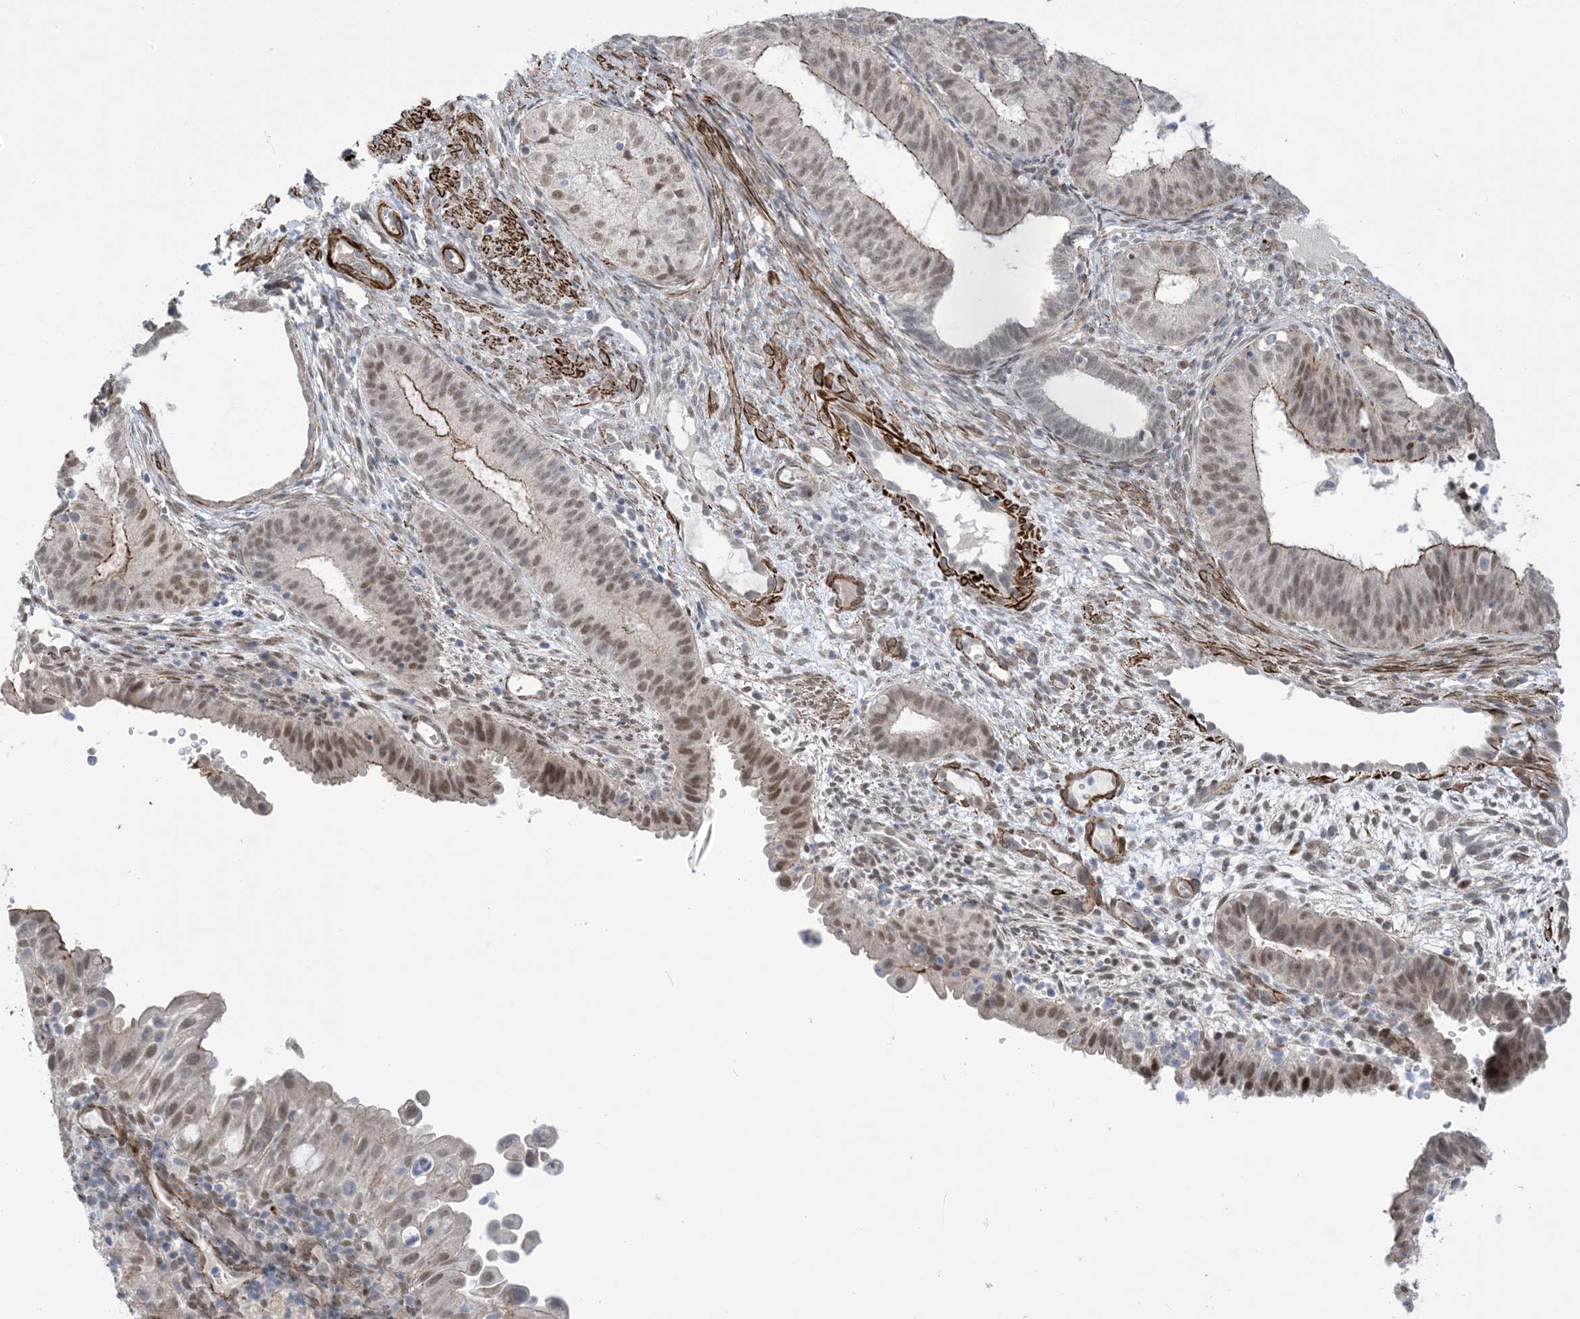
{"staining": {"intensity": "moderate", "quantity": "25%-75%", "location": "cytoplasmic/membranous,nuclear"}, "tissue": "endometrial cancer", "cell_type": "Tumor cells", "image_type": "cancer", "snomed": [{"axis": "morphology", "description": "Adenocarcinoma, NOS"}, {"axis": "topography", "description": "Endometrium"}], "caption": "Human endometrial cancer stained for a protein (brown) reveals moderate cytoplasmic/membranous and nuclear positive positivity in approximately 25%-75% of tumor cells.", "gene": "ZNF8", "patient": {"sex": "female", "age": 51}}